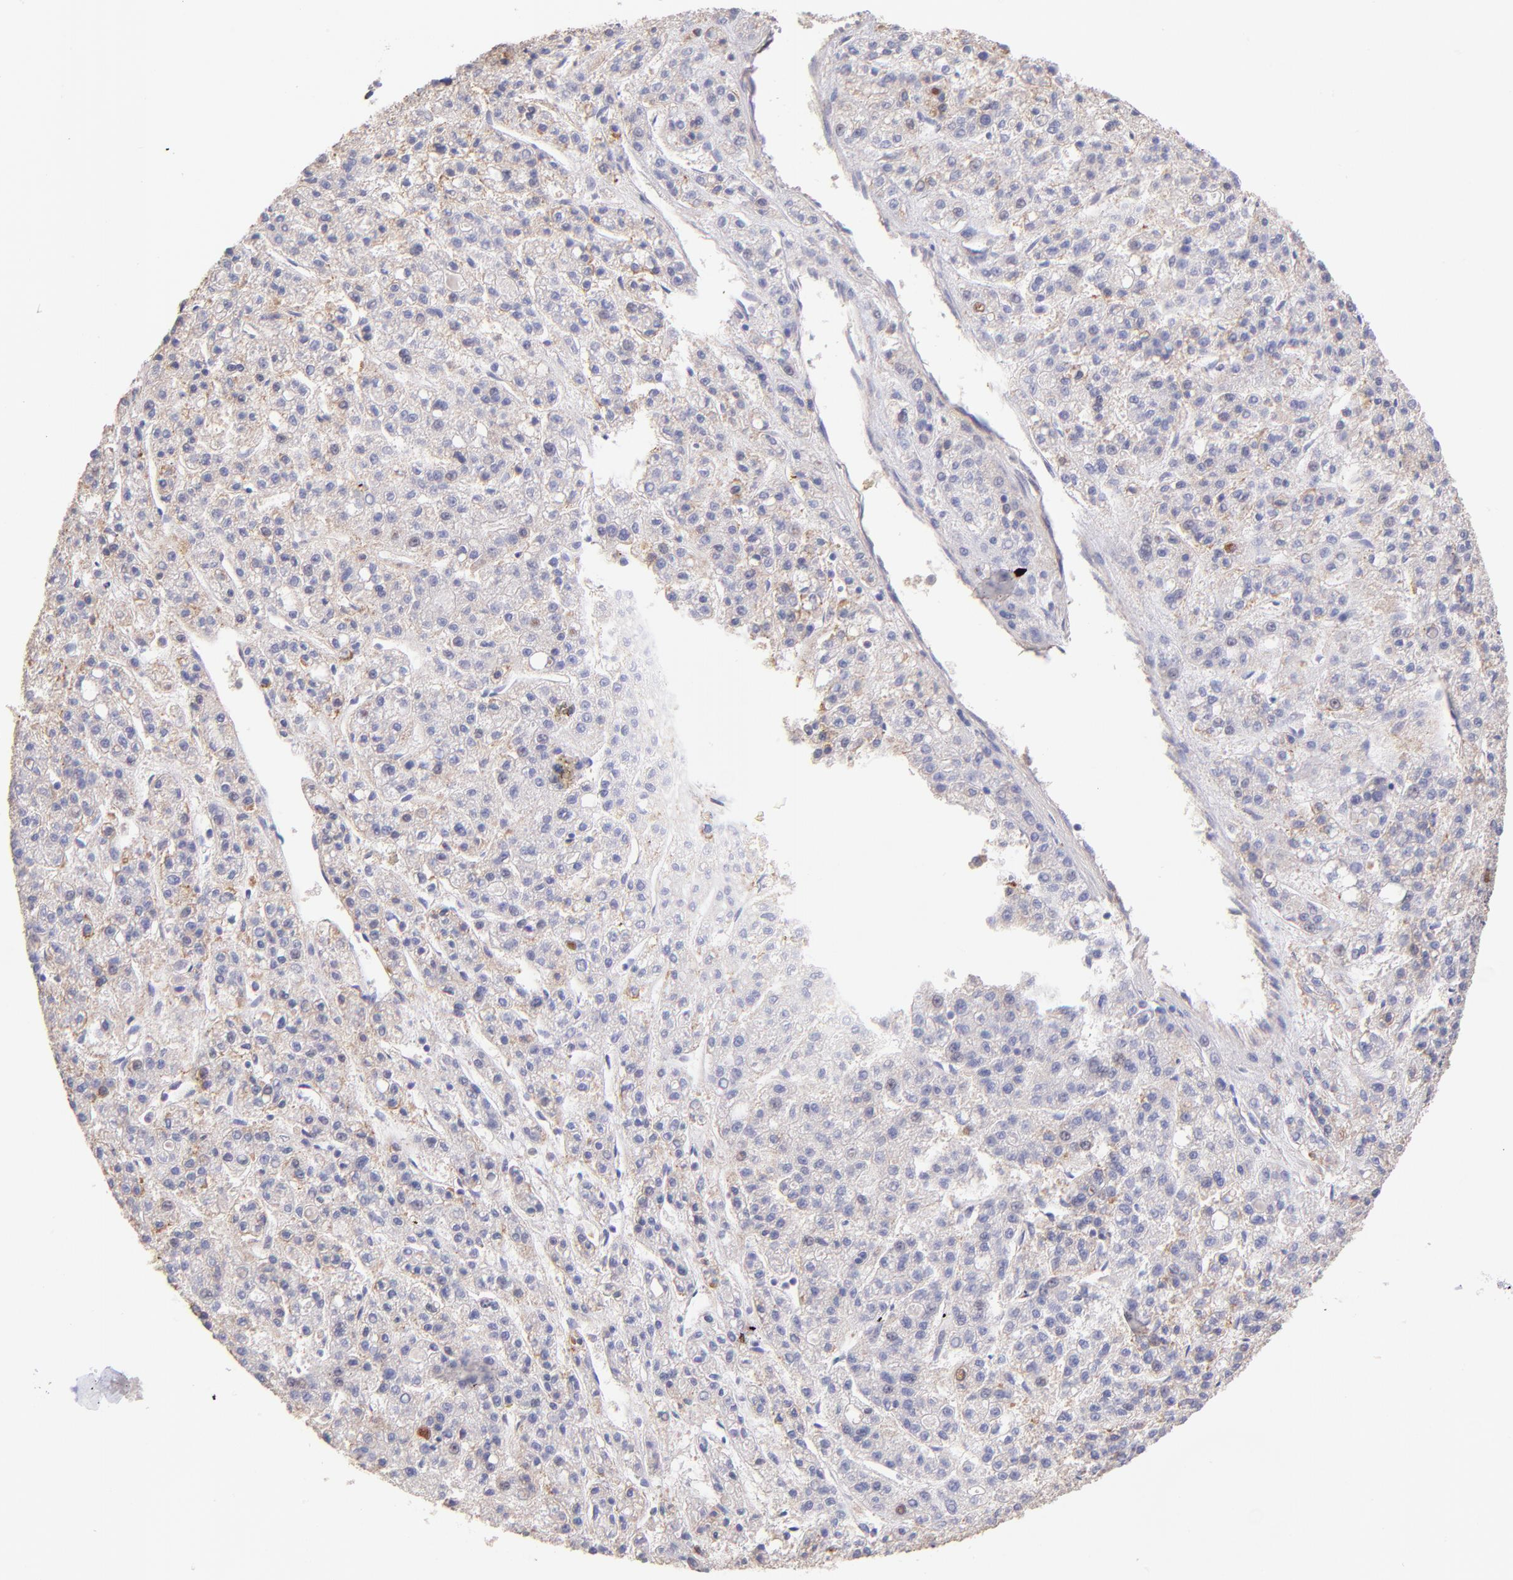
{"staining": {"intensity": "weak", "quantity": ">75%", "location": "cytoplasmic/membranous"}, "tissue": "liver cancer", "cell_type": "Tumor cells", "image_type": "cancer", "snomed": [{"axis": "morphology", "description": "Carcinoma, Hepatocellular, NOS"}, {"axis": "topography", "description": "Liver"}], "caption": "Protein staining reveals weak cytoplasmic/membranous staining in approximately >75% of tumor cells in liver cancer (hepatocellular carcinoma).", "gene": "PREX1", "patient": {"sex": "male", "age": 70}}